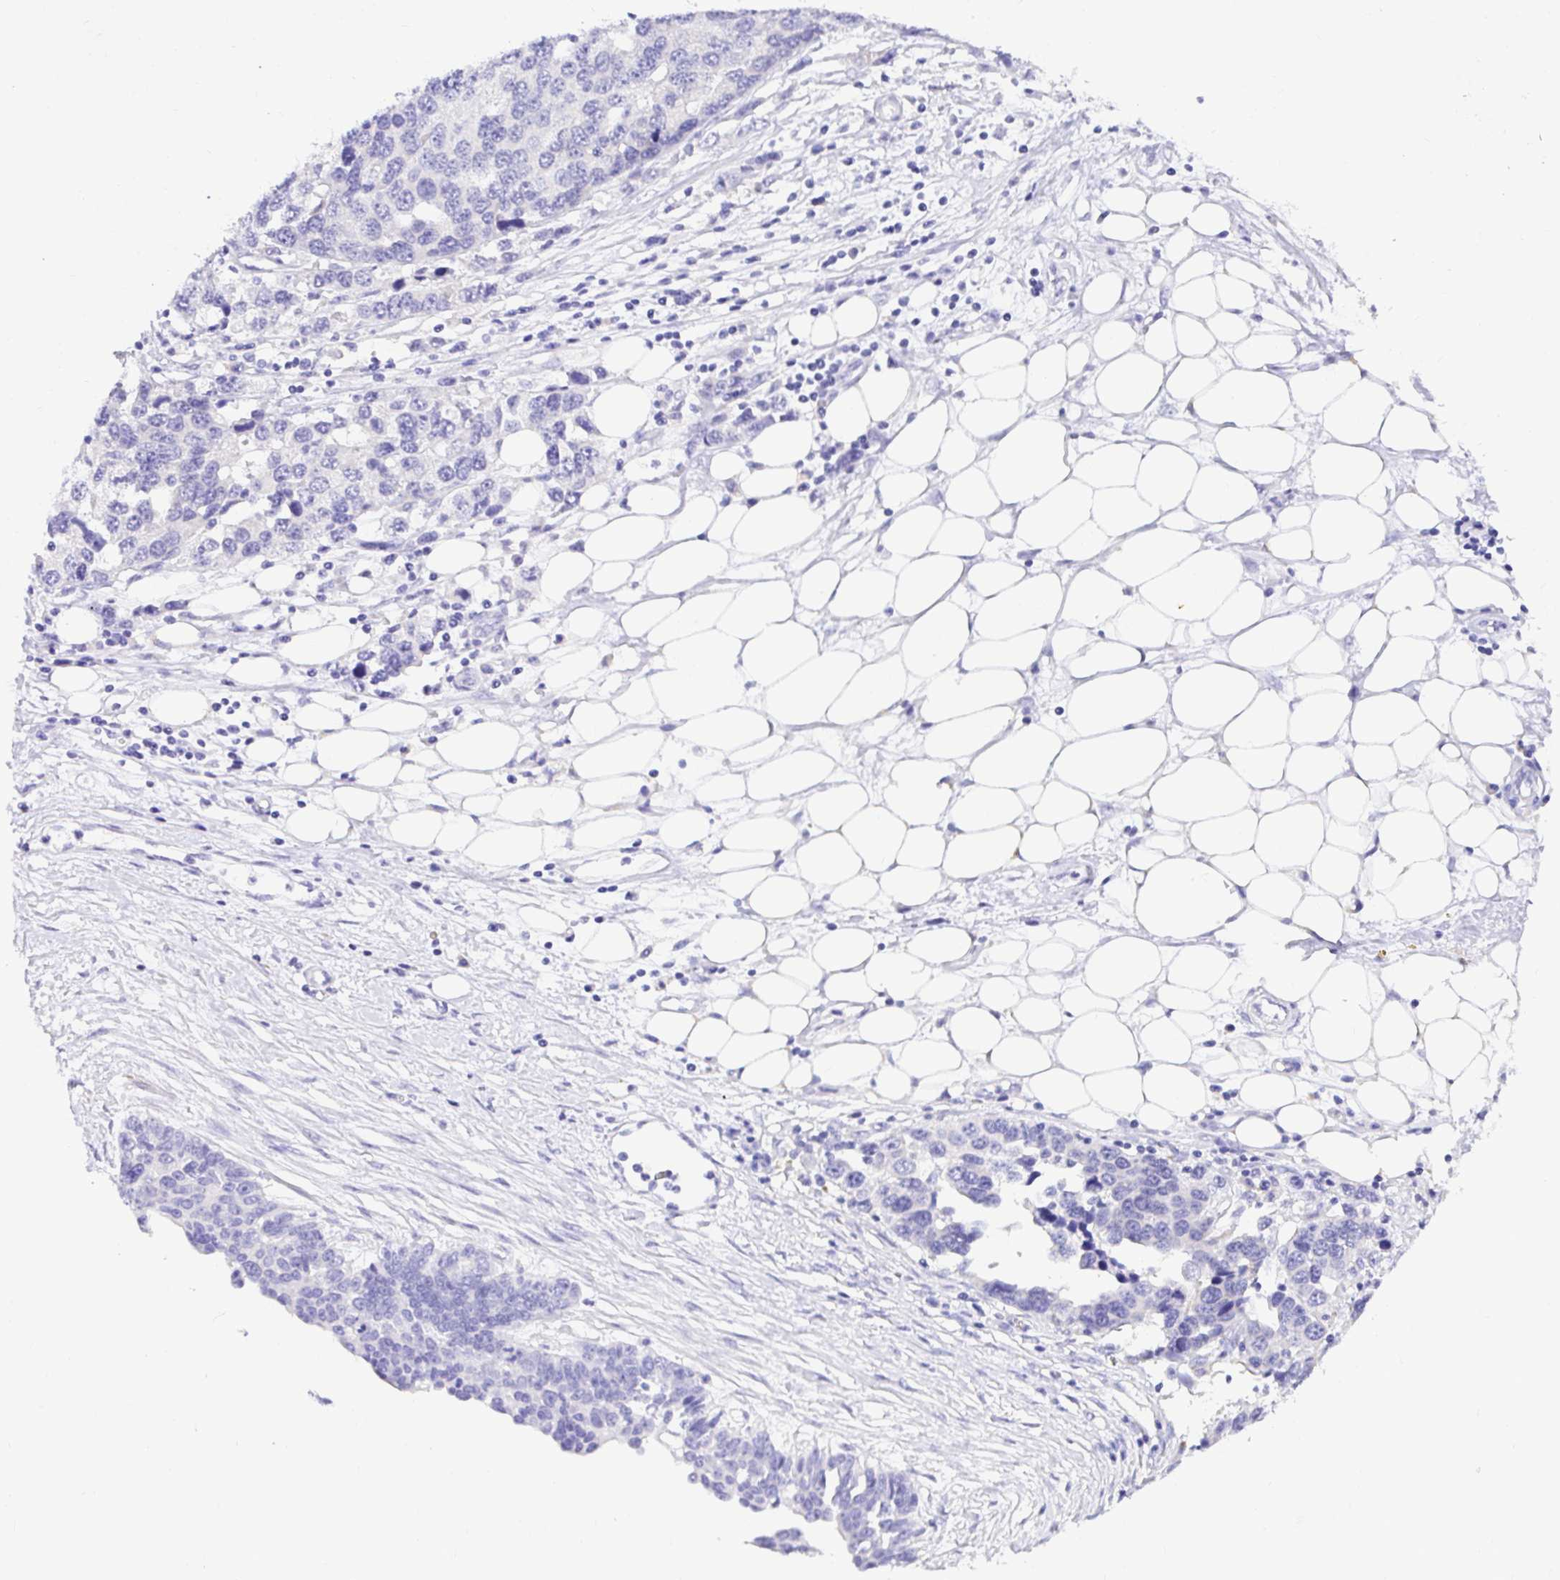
{"staining": {"intensity": "negative", "quantity": "none", "location": "none"}, "tissue": "ovarian cancer", "cell_type": "Tumor cells", "image_type": "cancer", "snomed": [{"axis": "morphology", "description": "Cystadenocarcinoma, serous, NOS"}, {"axis": "topography", "description": "Ovary"}], "caption": "A micrograph of human ovarian serous cystadenocarcinoma is negative for staining in tumor cells. The staining was performed using DAB (3,3'-diaminobenzidine) to visualize the protein expression in brown, while the nuclei were stained in blue with hematoxylin (Magnification: 20x).", "gene": "BACE2", "patient": {"sex": "female", "age": 76}}